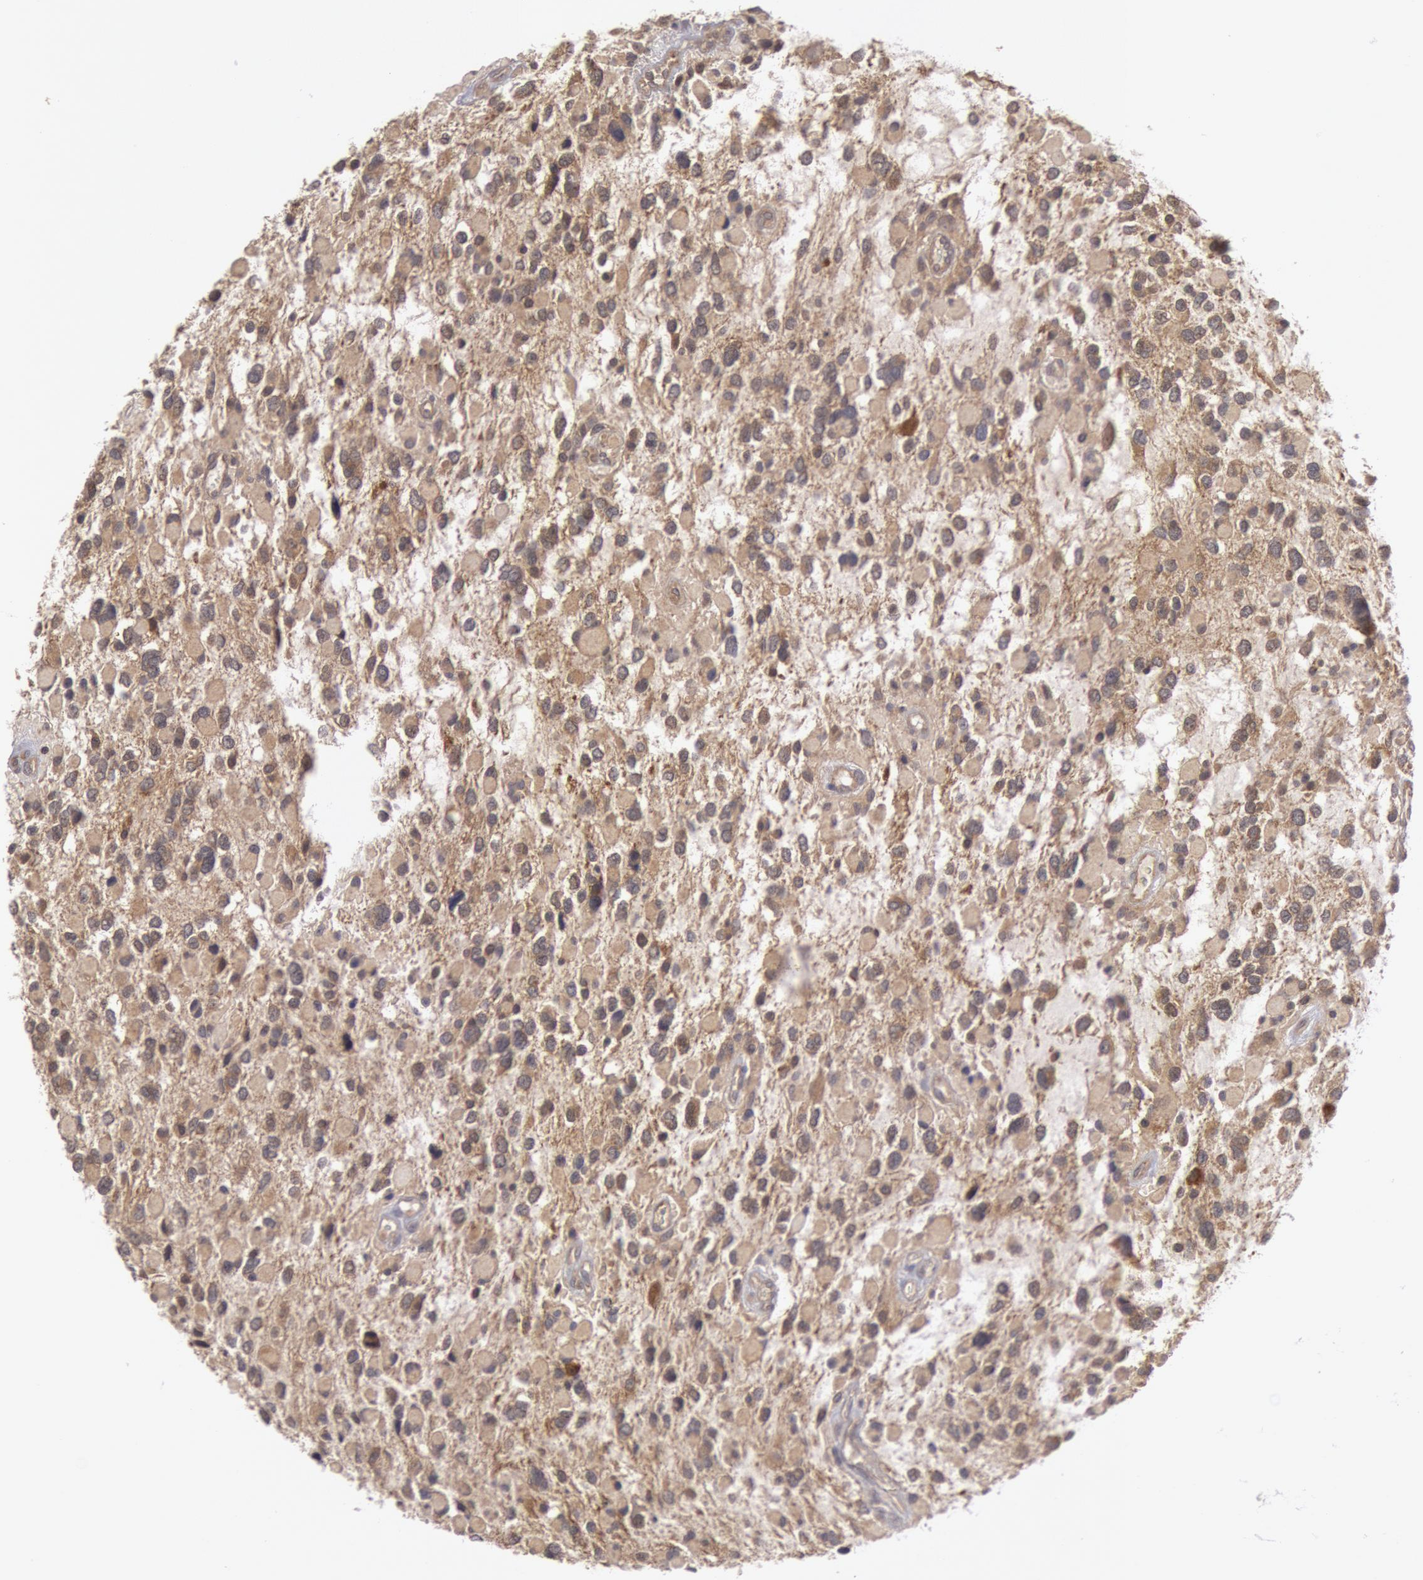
{"staining": {"intensity": "weak", "quantity": "<25%", "location": "cytoplasmic/membranous"}, "tissue": "glioma", "cell_type": "Tumor cells", "image_type": "cancer", "snomed": [{"axis": "morphology", "description": "Glioma, malignant, High grade"}, {"axis": "topography", "description": "Brain"}], "caption": "IHC image of human malignant glioma (high-grade) stained for a protein (brown), which shows no expression in tumor cells.", "gene": "BRAF", "patient": {"sex": "female", "age": 37}}